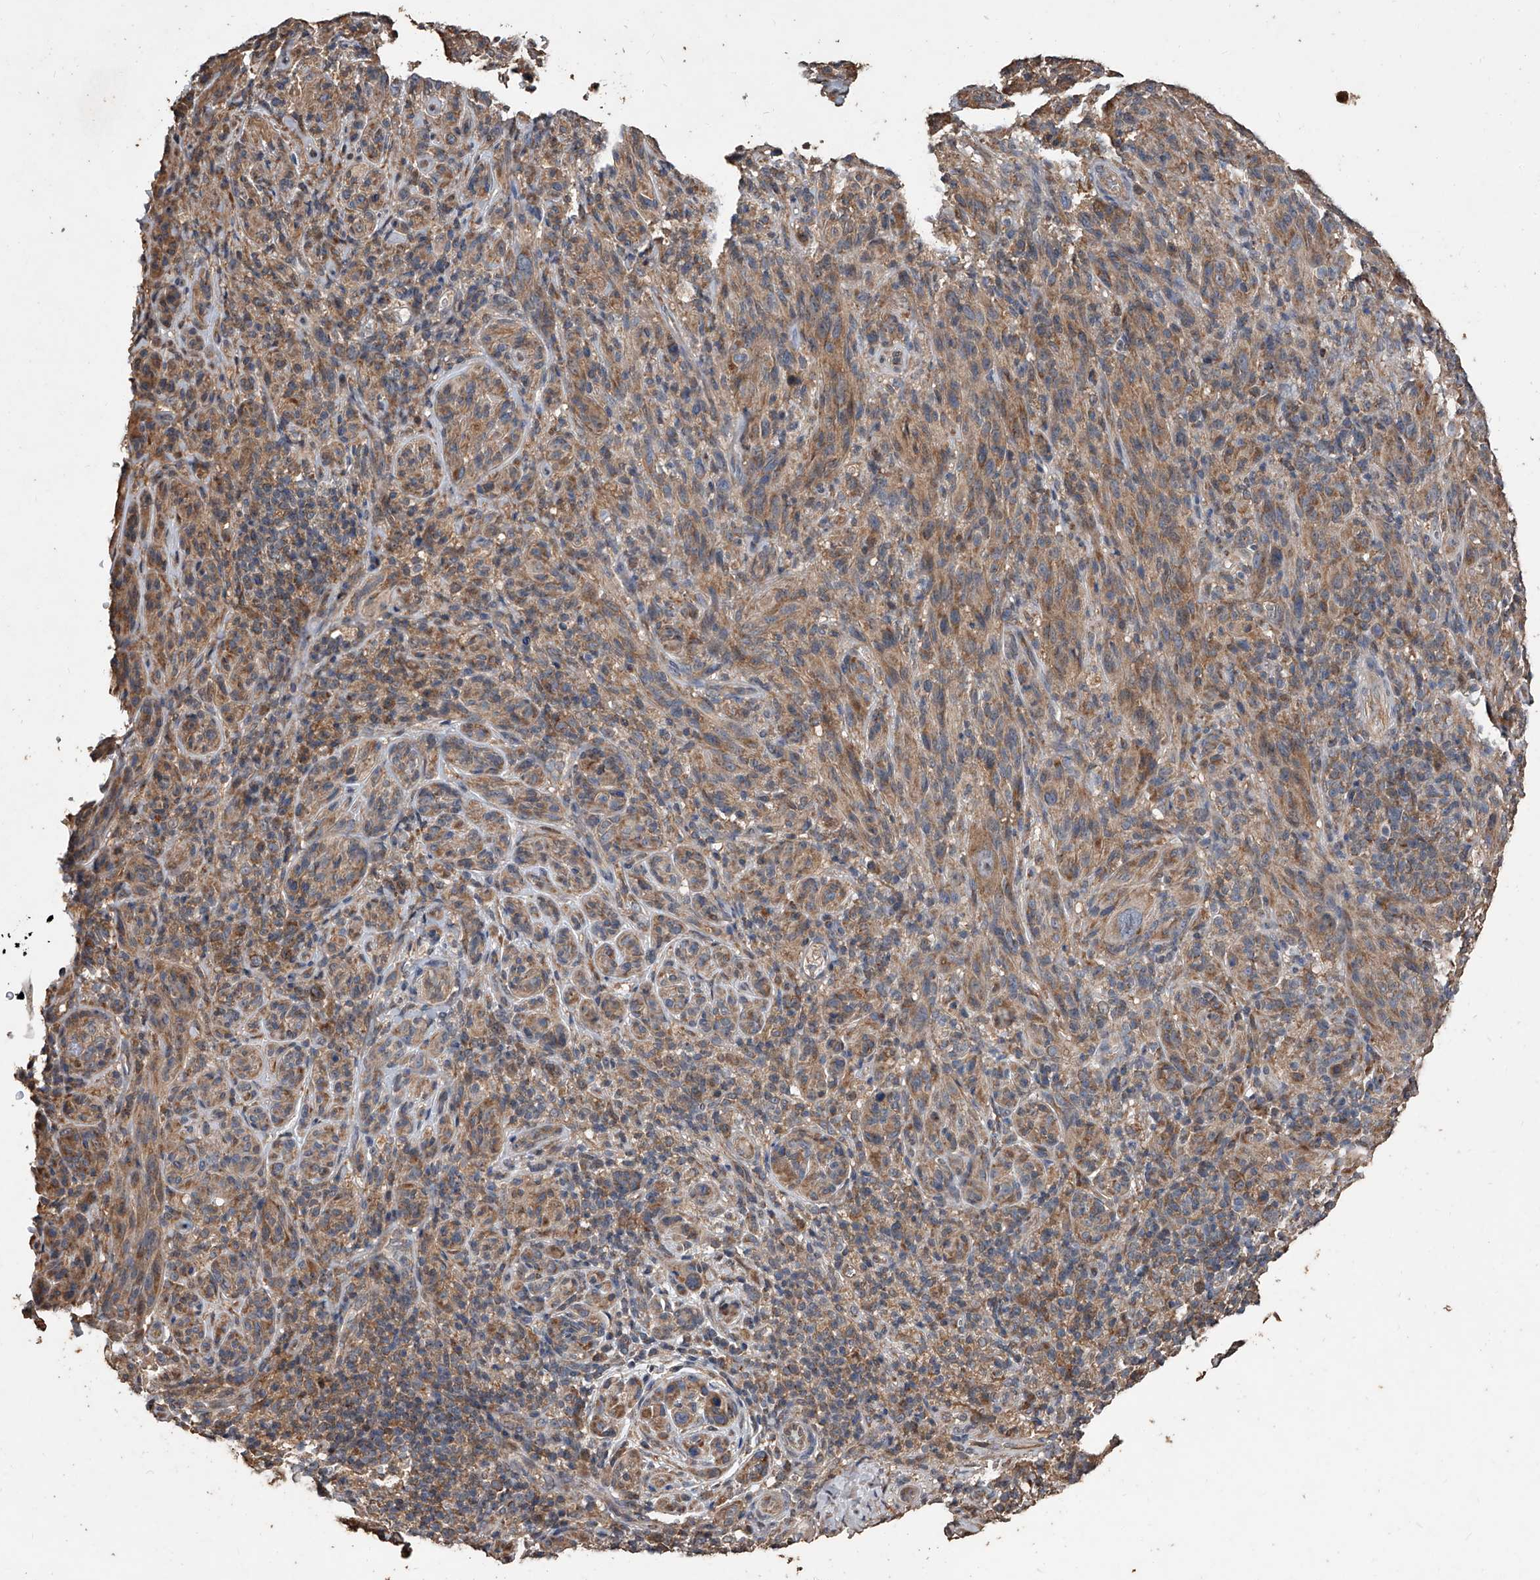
{"staining": {"intensity": "moderate", "quantity": ">75%", "location": "cytoplasmic/membranous"}, "tissue": "melanoma", "cell_type": "Tumor cells", "image_type": "cancer", "snomed": [{"axis": "morphology", "description": "Malignant melanoma, NOS"}, {"axis": "topography", "description": "Skin of head"}], "caption": "This is an image of IHC staining of melanoma, which shows moderate expression in the cytoplasmic/membranous of tumor cells.", "gene": "LTV1", "patient": {"sex": "male", "age": 96}}